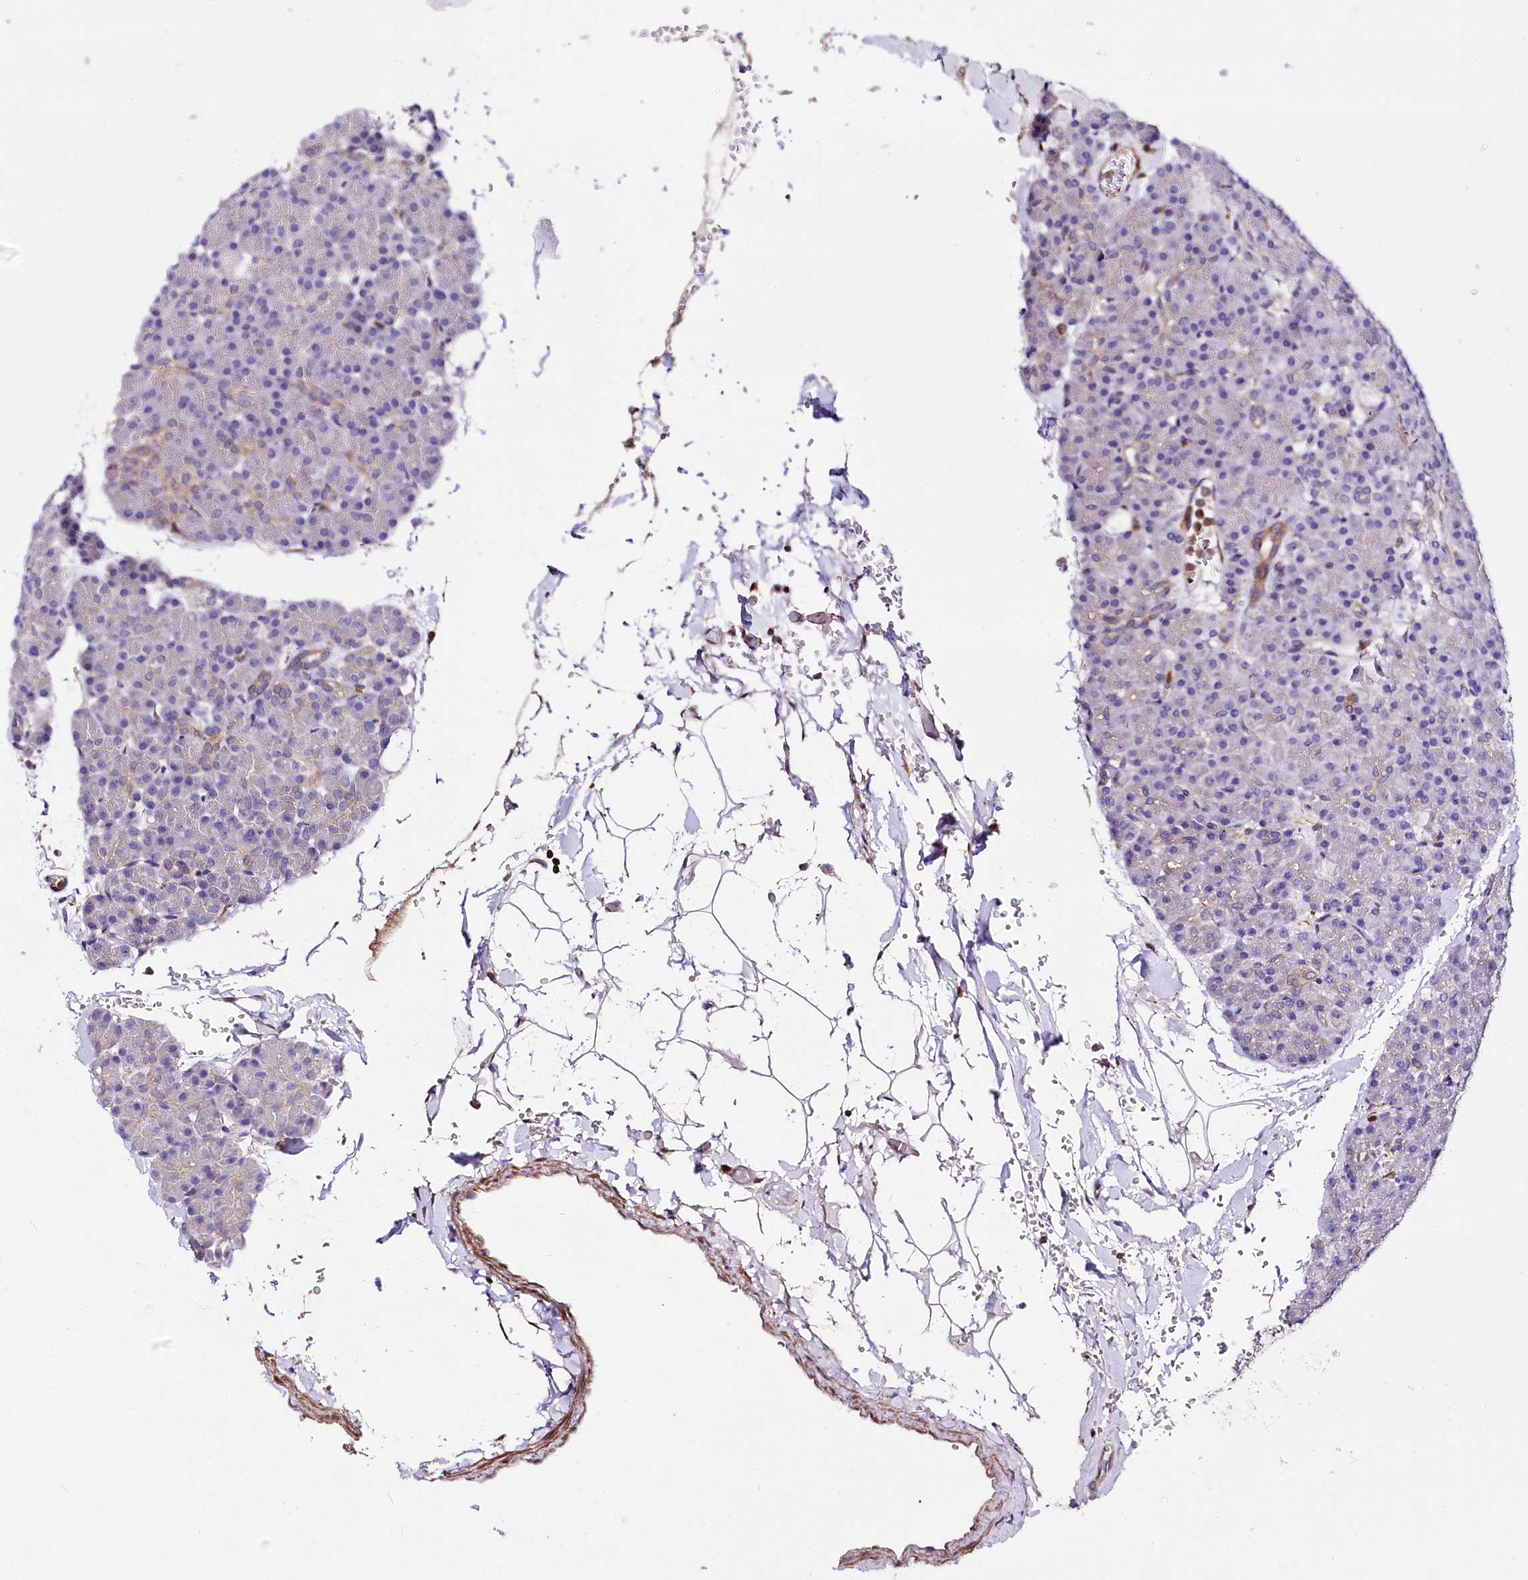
{"staining": {"intensity": "strong", "quantity": "<25%", "location": "cytoplasmic/membranous"}, "tissue": "pancreas", "cell_type": "Exocrine glandular cells", "image_type": "normal", "snomed": [{"axis": "morphology", "description": "Normal tissue, NOS"}, {"axis": "topography", "description": "Pancreas"}], "caption": "A medium amount of strong cytoplasmic/membranous staining is identified in about <25% of exocrine glandular cells in unremarkable pancreas.", "gene": "FCHSD2", "patient": {"sex": "female", "age": 43}}